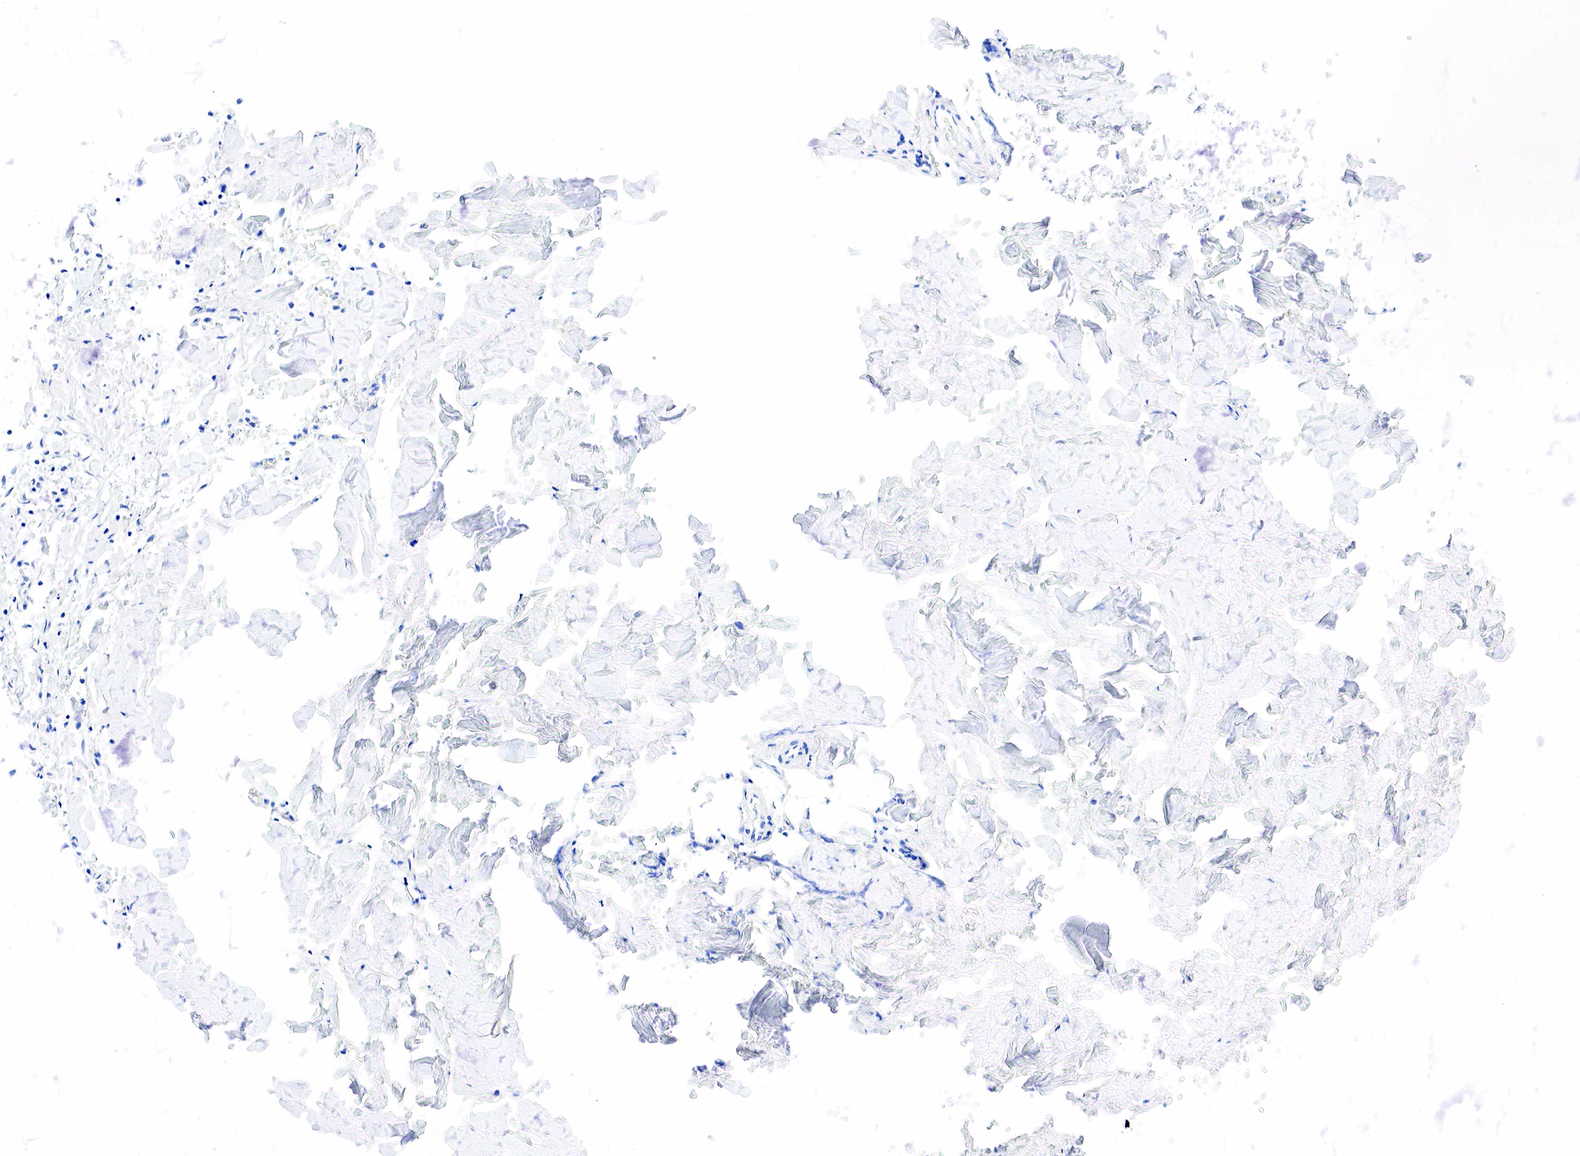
{"staining": {"intensity": "negative", "quantity": "none", "location": "none"}, "tissue": "head and neck cancer", "cell_type": "Tumor cells", "image_type": "cancer", "snomed": [{"axis": "morphology", "description": "Squamous cell carcinoma, NOS"}, {"axis": "topography", "description": "Salivary gland"}, {"axis": "topography", "description": "Head-Neck"}], "caption": "The image shows no significant expression in tumor cells of squamous cell carcinoma (head and neck).", "gene": "ESR1", "patient": {"sex": "male", "age": 70}}